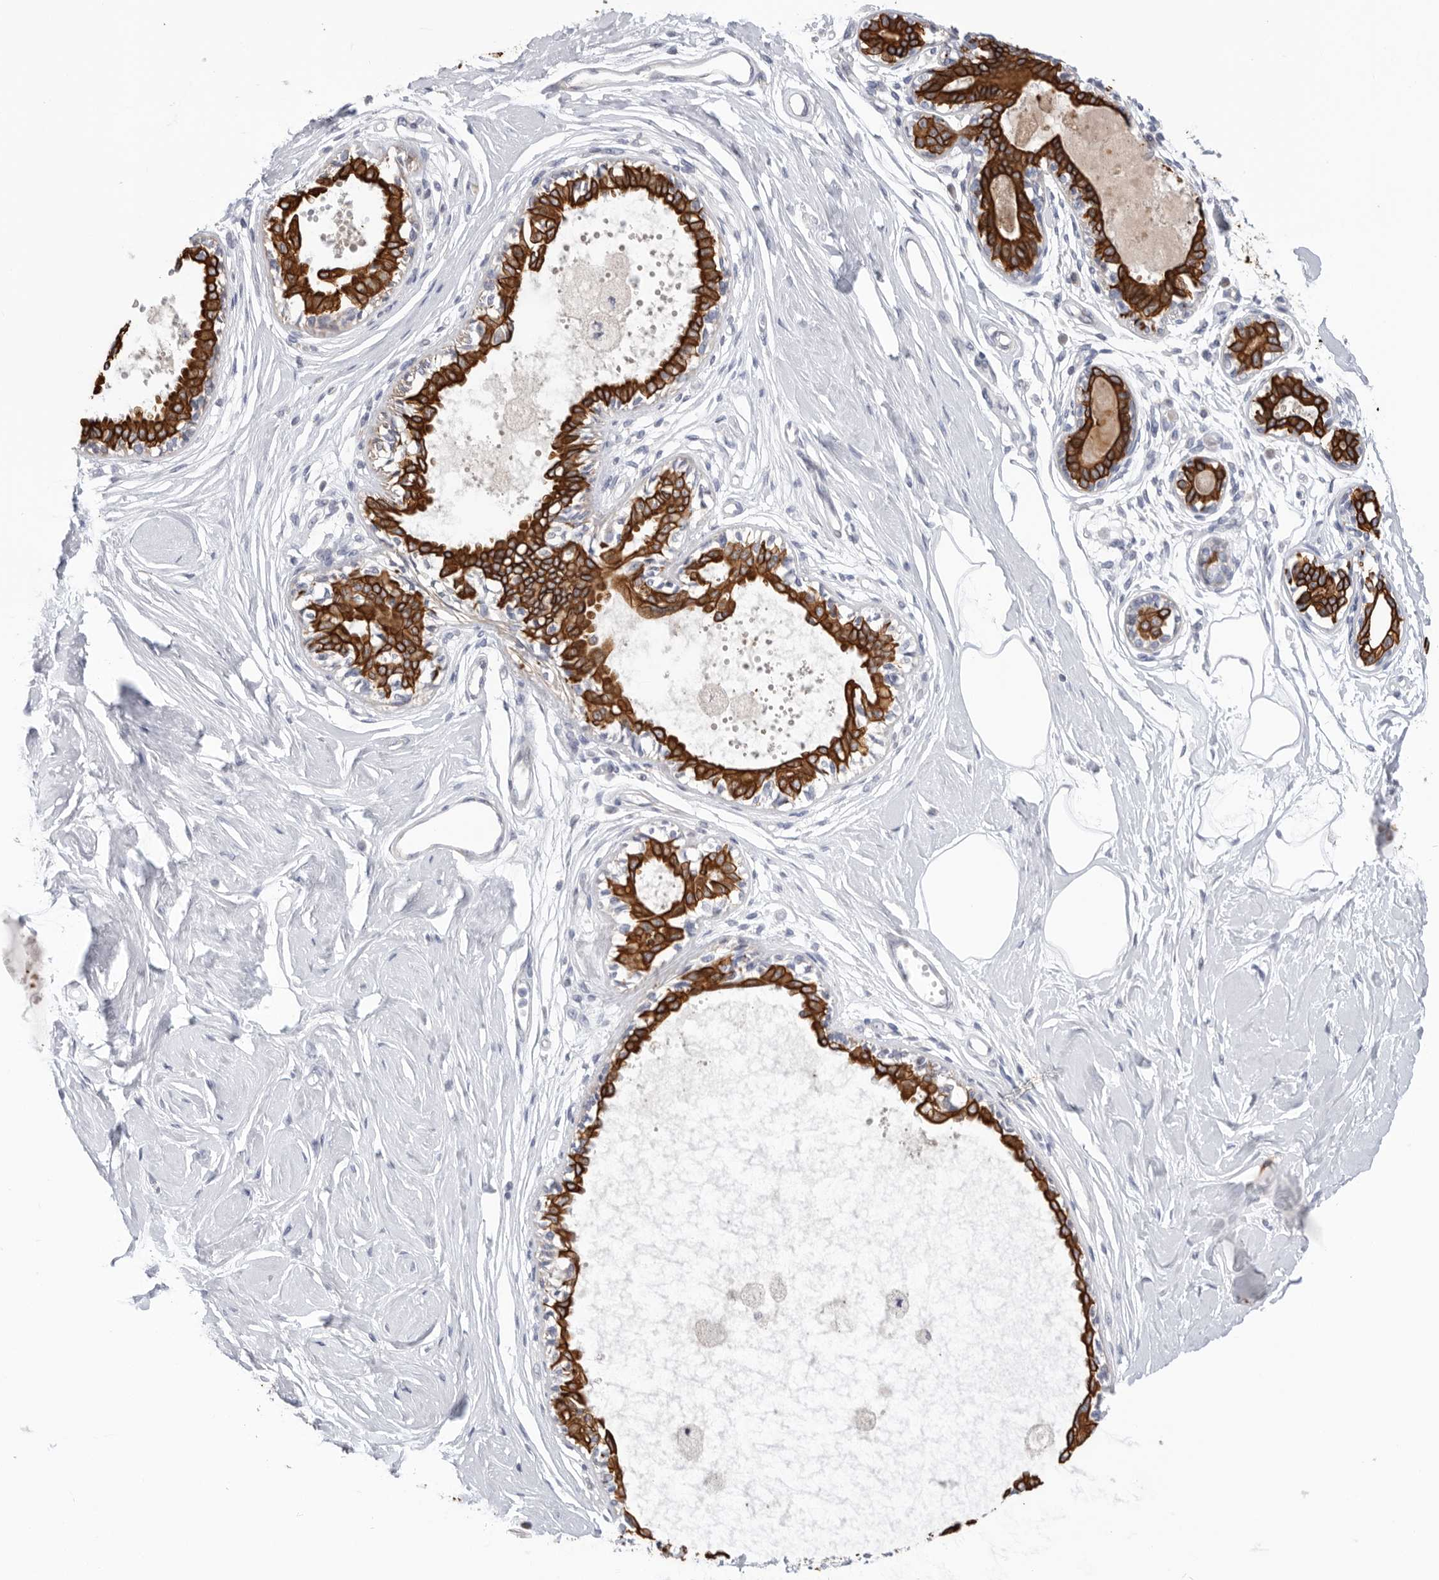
{"staining": {"intensity": "negative", "quantity": "none", "location": "none"}, "tissue": "breast", "cell_type": "Adipocytes", "image_type": "normal", "snomed": [{"axis": "morphology", "description": "Normal tissue, NOS"}, {"axis": "topography", "description": "Breast"}], "caption": "A micrograph of breast stained for a protein reveals no brown staining in adipocytes.", "gene": "MTFR1L", "patient": {"sex": "female", "age": 45}}